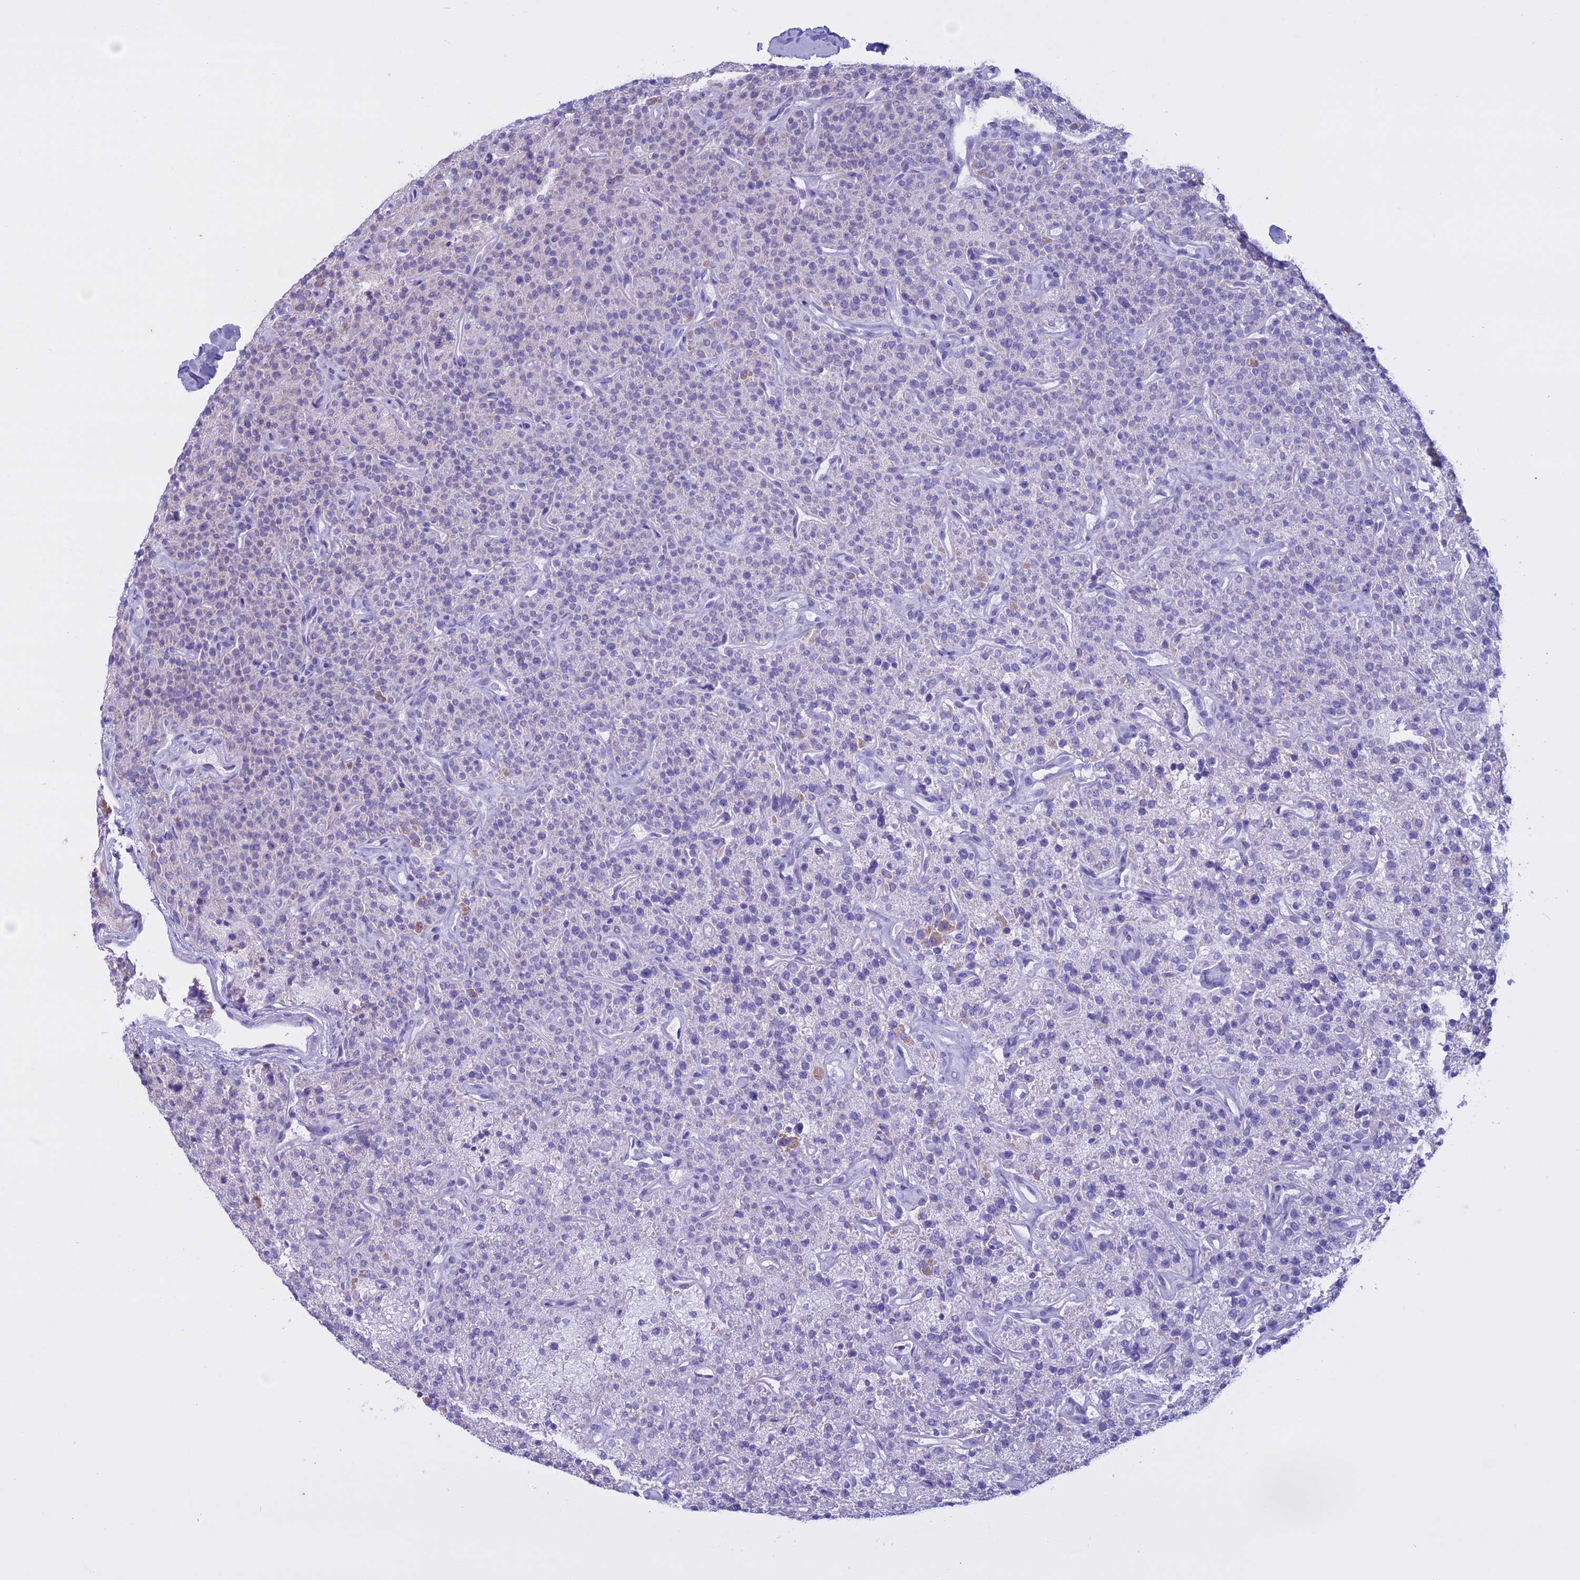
{"staining": {"intensity": "weak", "quantity": "<25%", "location": "cytoplasmic/membranous"}, "tissue": "parathyroid gland", "cell_type": "Glandular cells", "image_type": "normal", "snomed": [{"axis": "morphology", "description": "Normal tissue, NOS"}, {"axis": "topography", "description": "Parathyroid gland"}], "caption": "A high-resolution photomicrograph shows immunohistochemistry staining of normal parathyroid gland, which shows no significant expression in glandular cells. (Immunohistochemistry (ihc), brightfield microscopy, high magnification).", "gene": "LHFPL2", "patient": {"sex": "male", "age": 46}}